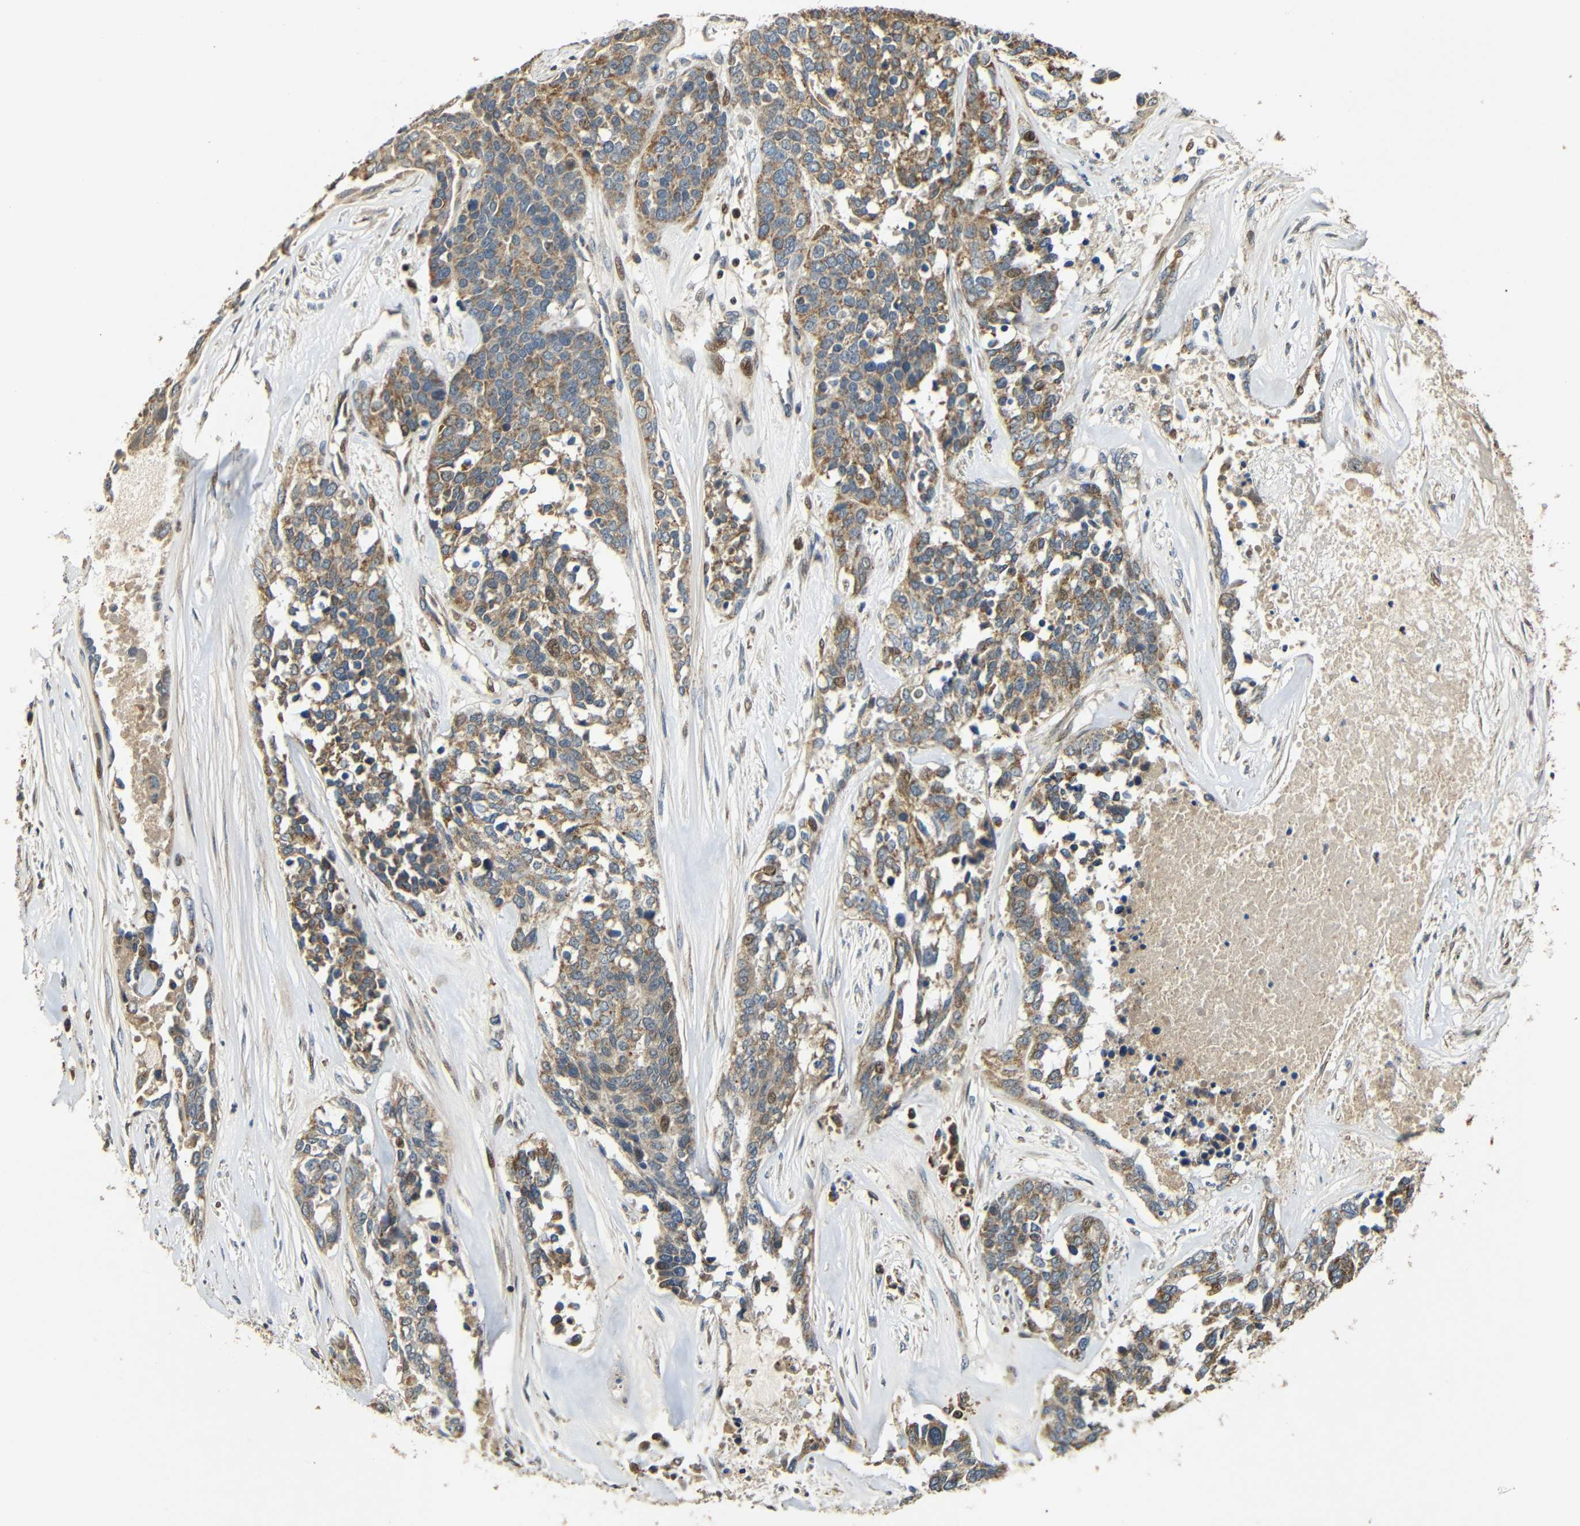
{"staining": {"intensity": "moderate", "quantity": ">75%", "location": "cytoplasmic/membranous"}, "tissue": "ovarian cancer", "cell_type": "Tumor cells", "image_type": "cancer", "snomed": [{"axis": "morphology", "description": "Cystadenocarcinoma, serous, NOS"}, {"axis": "topography", "description": "Ovary"}], "caption": "Serous cystadenocarcinoma (ovarian) stained with immunohistochemistry exhibits moderate cytoplasmic/membranous expression in about >75% of tumor cells.", "gene": "KAZALD1", "patient": {"sex": "female", "age": 44}}